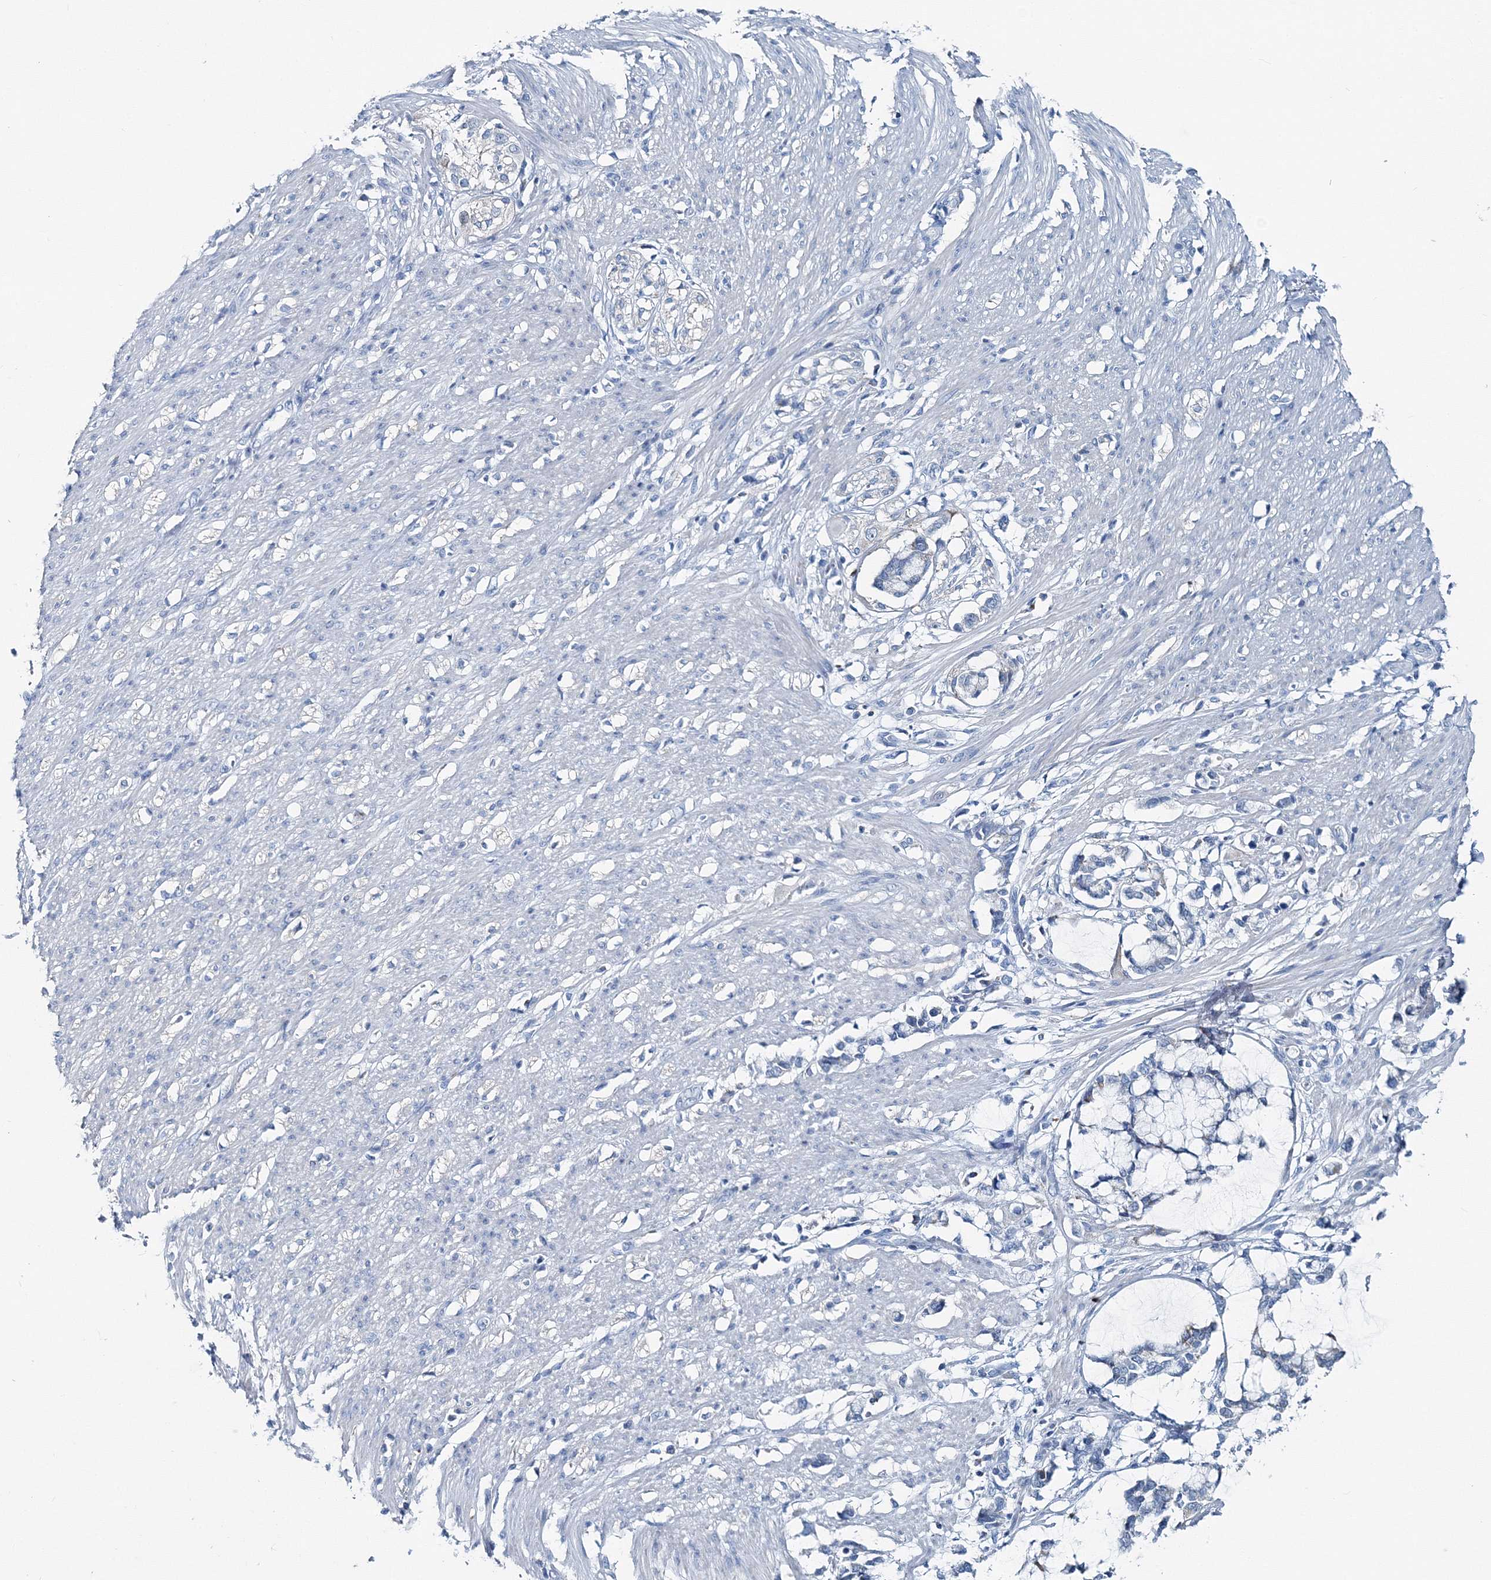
{"staining": {"intensity": "negative", "quantity": "none", "location": "none"}, "tissue": "smooth muscle", "cell_type": "Smooth muscle cells", "image_type": "normal", "snomed": [{"axis": "morphology", "description": "Normal tissue, NOS"}, {"axis": "morphology", "description": "Adenocarcinoma, NOS"}, {"axis": "topography", "description": "Colon"}, {"axis": "topography", "description": "Peripheral nerve tissue"}], "caption": "The micrograph shows no significant staining in smooth muscle cells of smooth muscle. (DAB IHC with hematoxylin counter stain).", "gene": "GABARAPL2", "patient": {"sex": "male", "age": 14}}